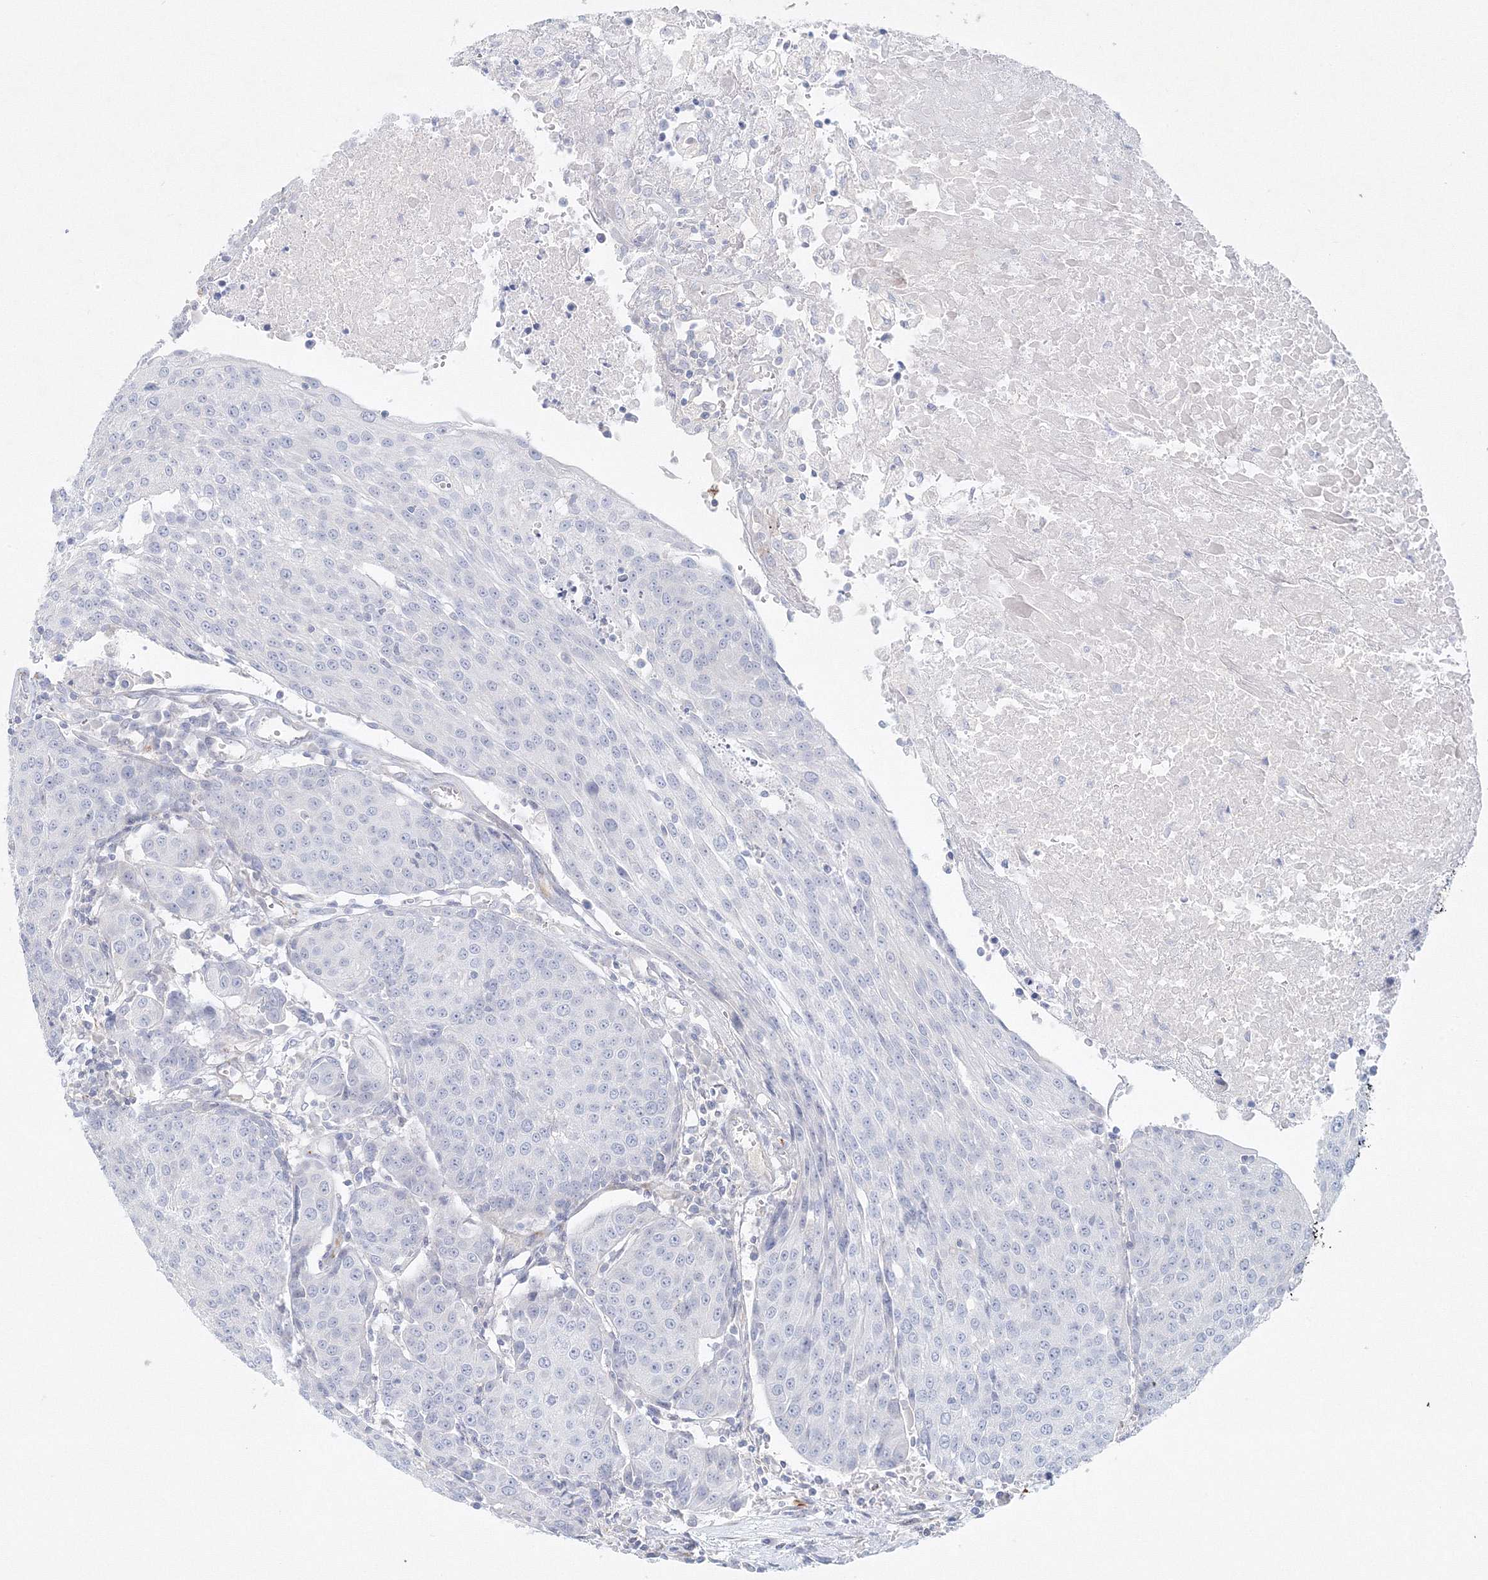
{"staining": {"intensity": "negative", "quantity": "none", "location": "none"}, "tissue": "urothelial cancer", "cell_type": "Tumor cells", "image_type": "cancer", "snomed": [{"axis": "morphology", "description": "Urothelial carcinoma, High grade"}, {"axis": "topography", "description": "Urinary bladder"}], "caption": "An immunohistochemistry image of urothelial cancer is shown. There is no staining in tumor cells of urothelial cancer.", "gene": "DNAH1", "patient": {"sex": "female", "age": 85}}